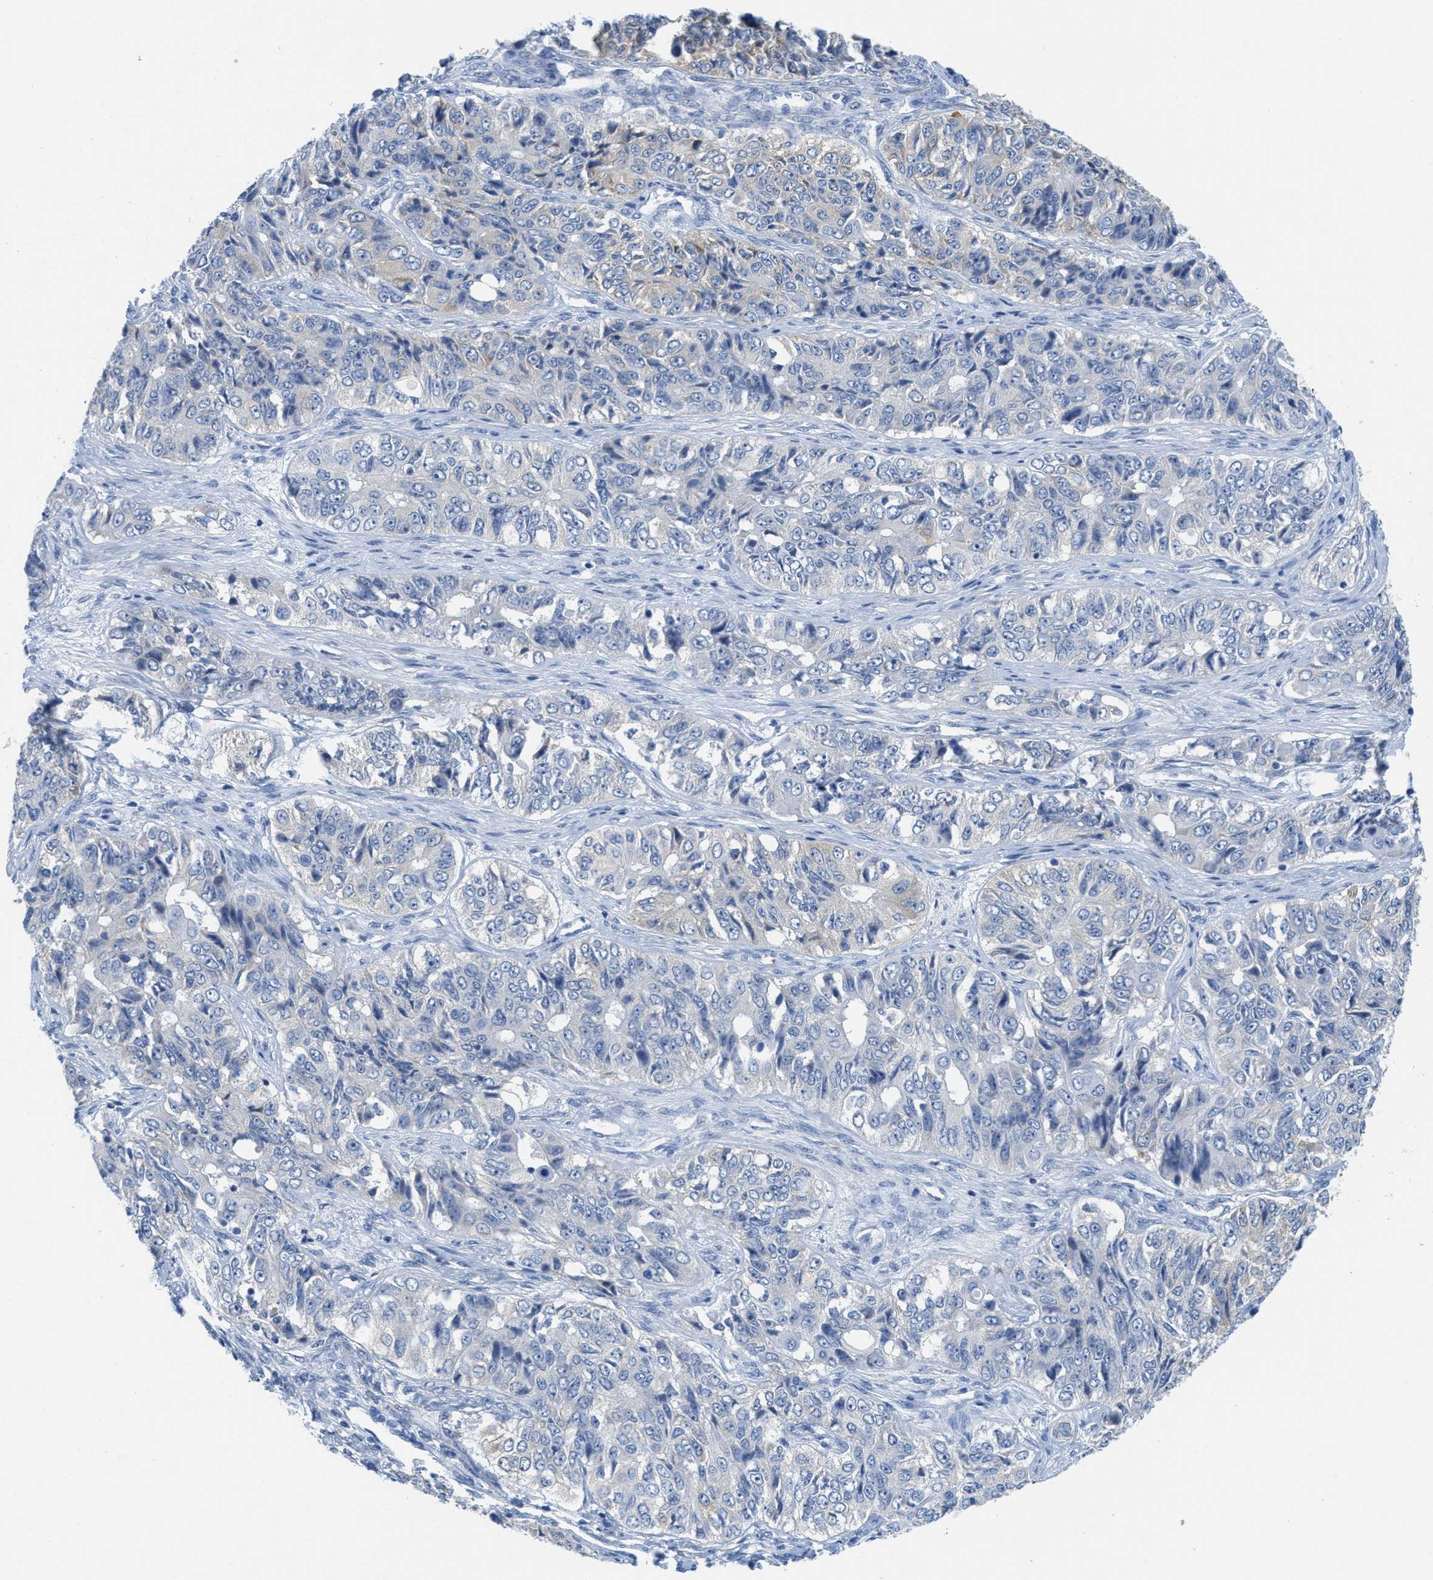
{"staining": {"intensity": "negative", "quantity": "none", "location": "none"}, "tissue": "ovarian cancer", "cell_type": "Tumor cells", "image_type": "cancer", "snomed": [{"axis": "morphology", "description": "Carcinoma, endometroid"}, {"axis": "topography", "description": "Ovary"}], "caption": "Human endometroid carcinoma (ovarian) stained for a protein using immunohistochemistry demonstrates no expression in tumor cells.", "gene": "PTDSS1", "patient": {"sex": "female", "age": 51}}